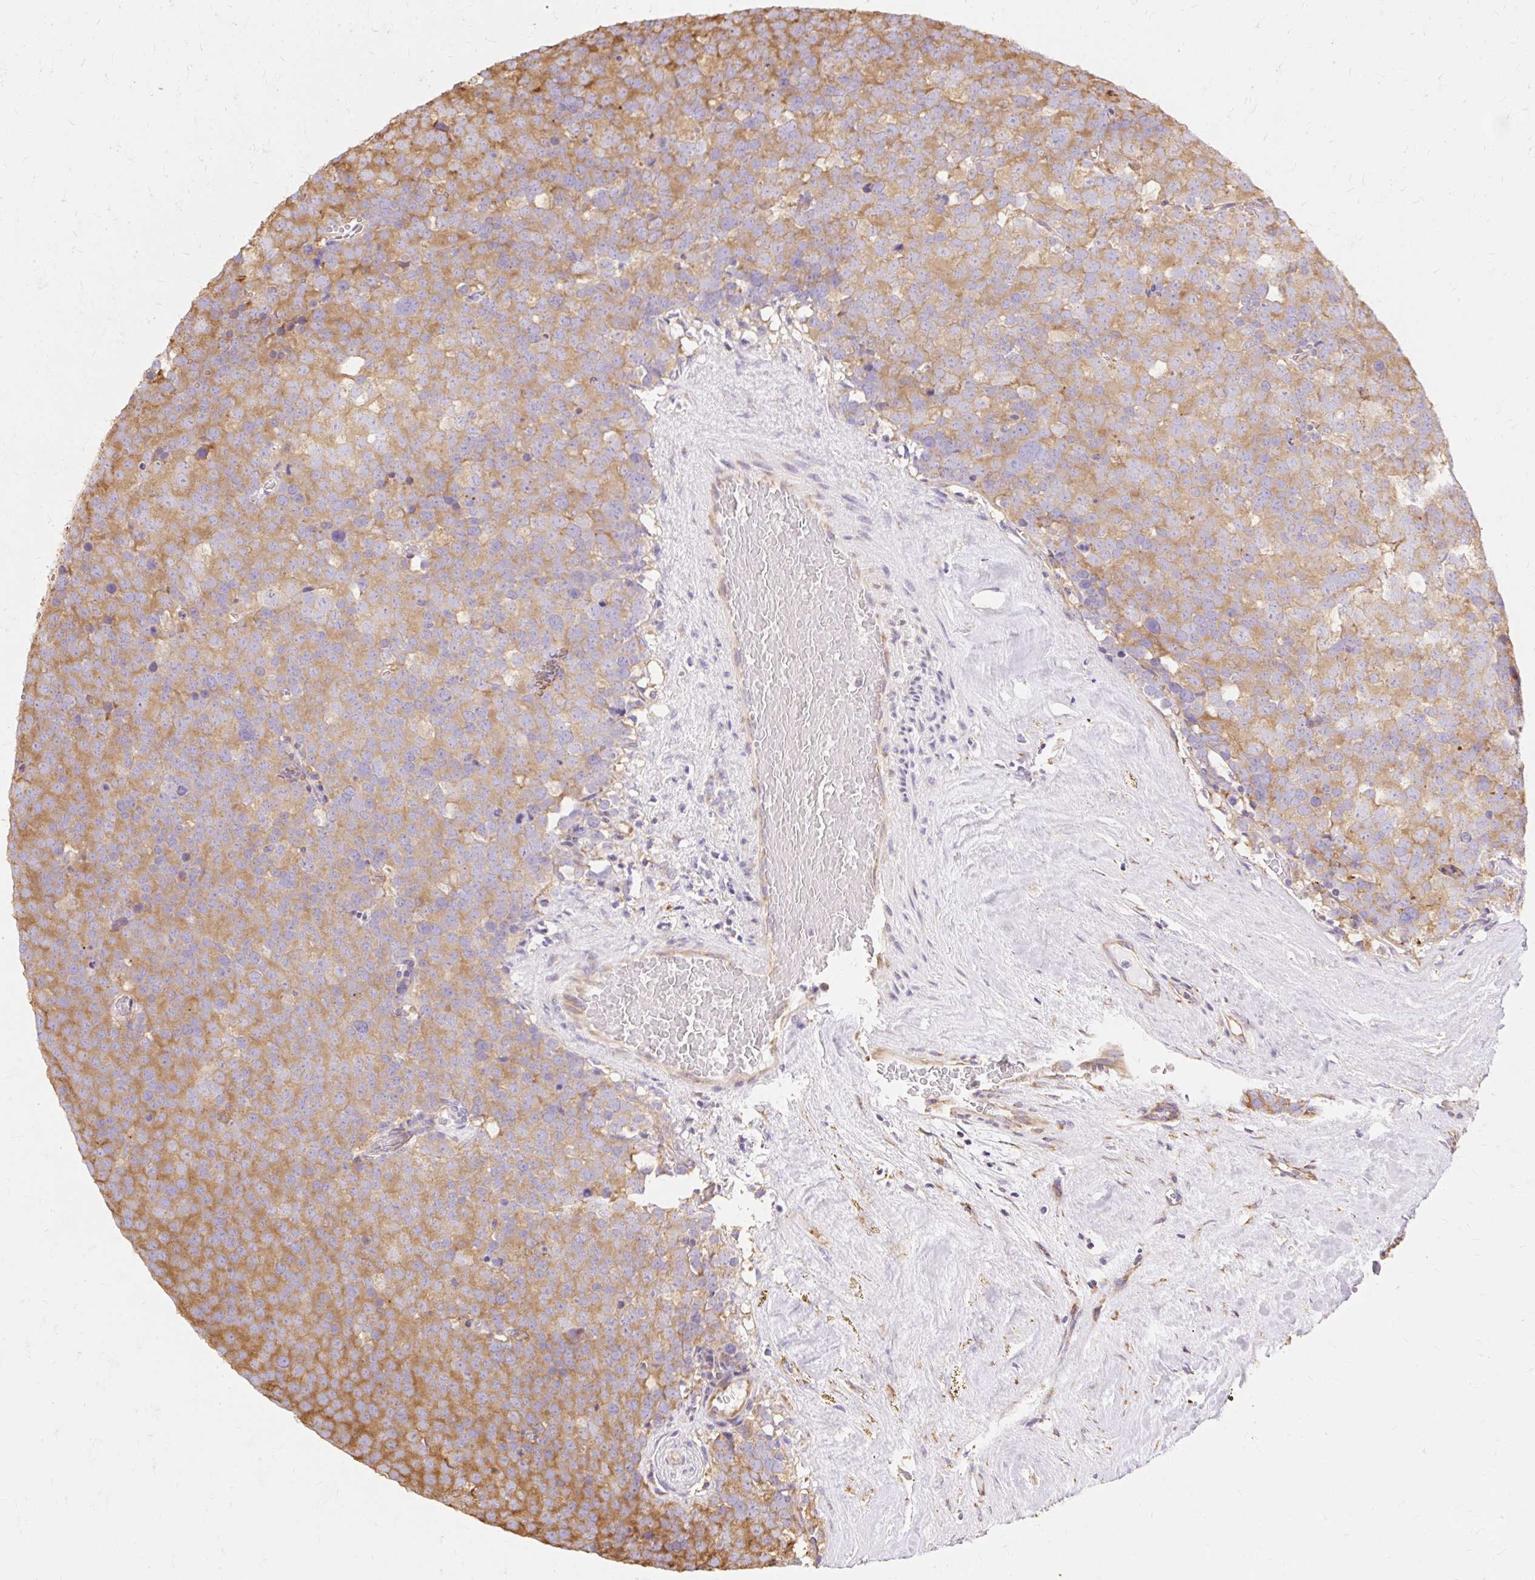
{"staining": {"intensity": "moderate", "quantity": ">75%", "location": "cytoplasmic/membranous"}, "tissue": "testis cancer", "cell_type": "Tumor cells", "image_type": "cancer", "snomed": [{"axis": "morphology", "description": "Seminoma, NOS"}, {"axis": "topography", "description": "Testis"}], "caption": "Protein expression analysis of human testis cancer (seminoma) reveals moderate cytoplasmic/membranous staining in approximately >75% of tumor cells.", "gene": "RPS17", "patient": {"sex": "male", "age": 71}}